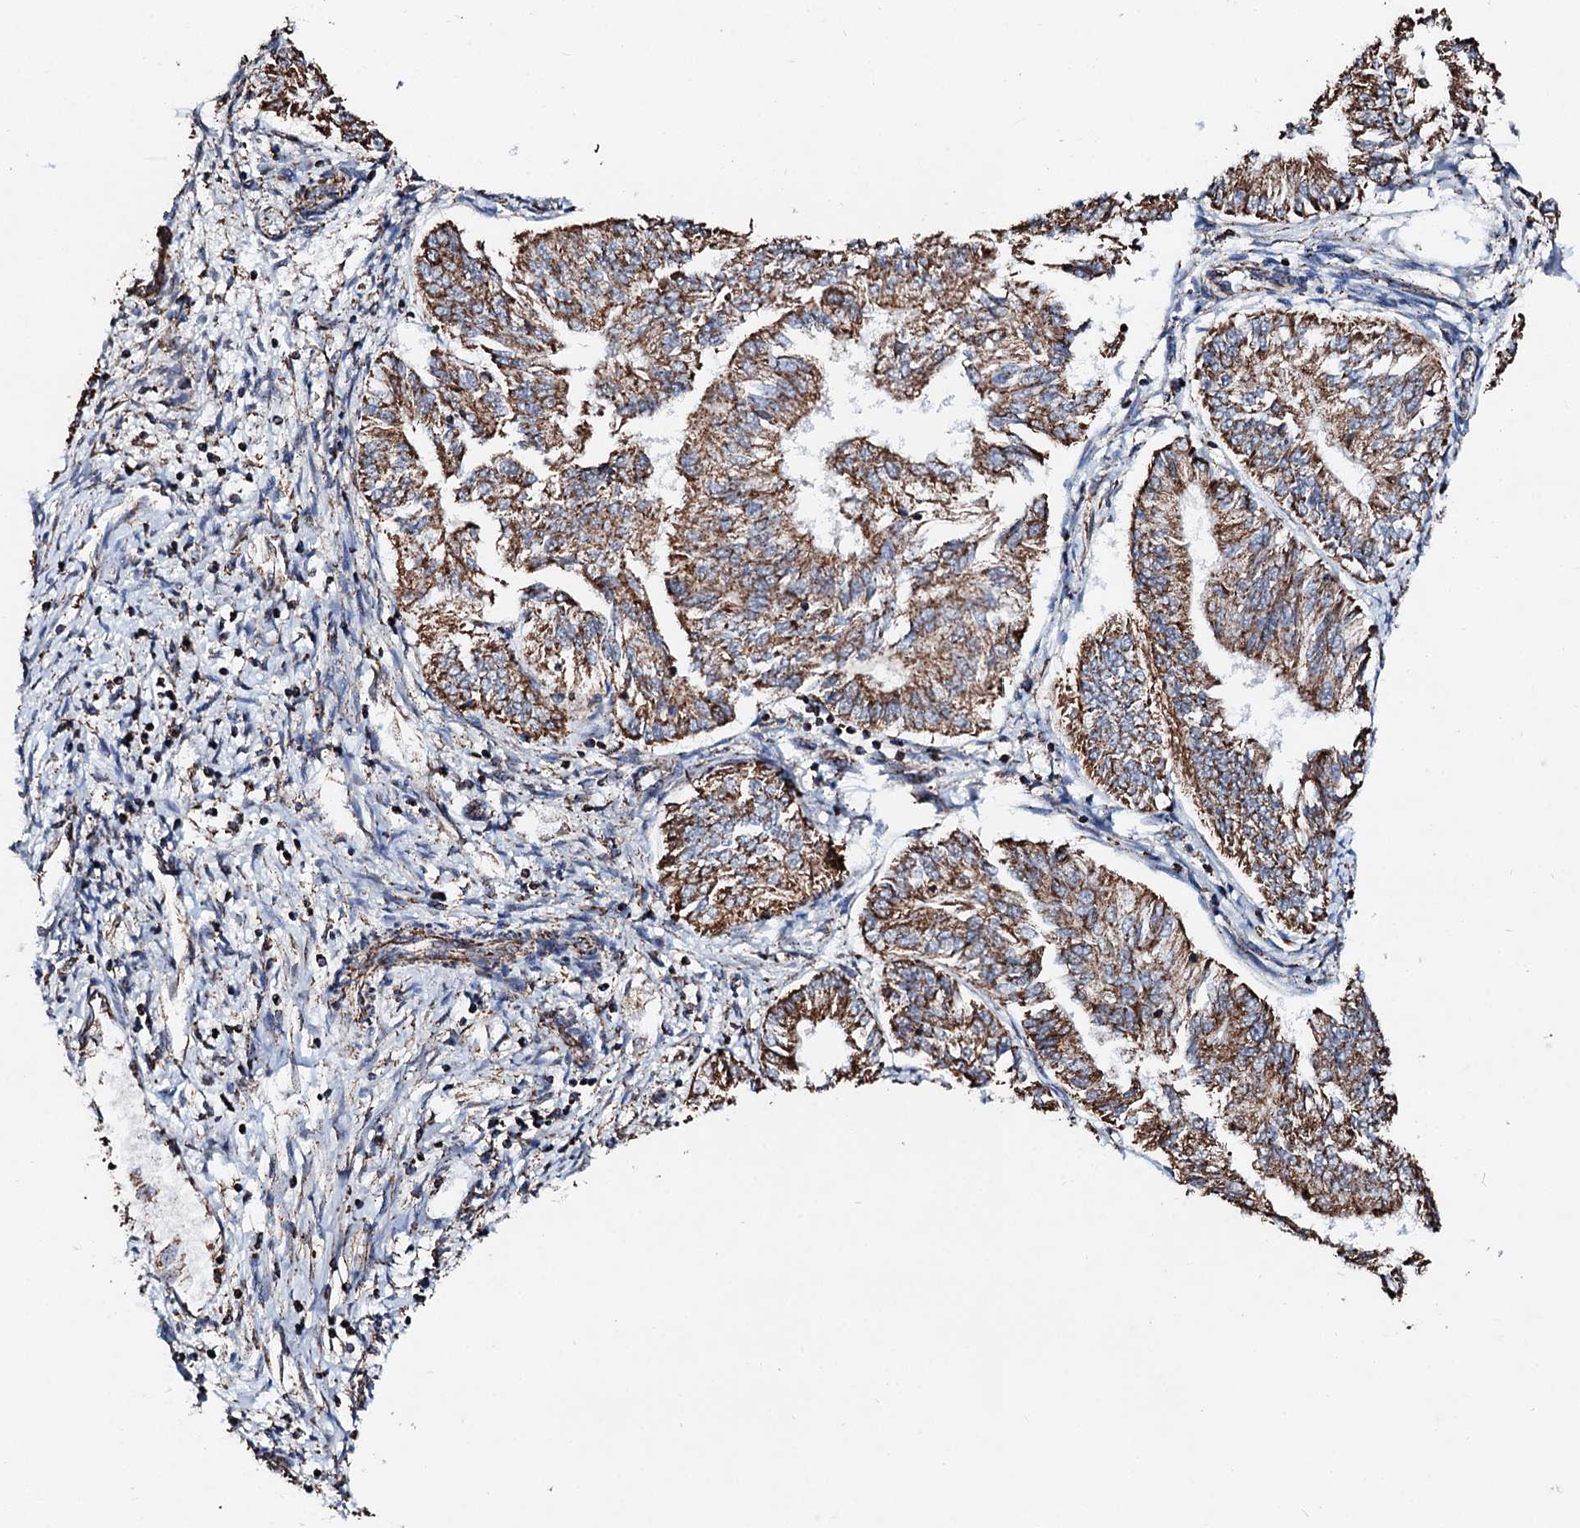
{"staining": {"intensity": "moderate", "quantity": ">75%", "location": "cytoplasmic/membranous"}, "tissue": "endometrial cancer", "cell_type": "Tumor cells", "image_type": "cancer", "snomed": [{"axis": "morphology", "description": "Adenocarcinoma, NOS"}, {"axis": "topography", "description": "Endometrium"}], "caption": "This histopathology image exhibits adenocarcinoma (endometrial) stained with immunohistochemistry to label a protein in brown. The cytoplasmic/membranous of tumor cells show moderate positivity for the protein. Nuclei are counter-stained blue.", "gene": "SECISBP2L", "patient": {"sex": "female", "age": 58}}